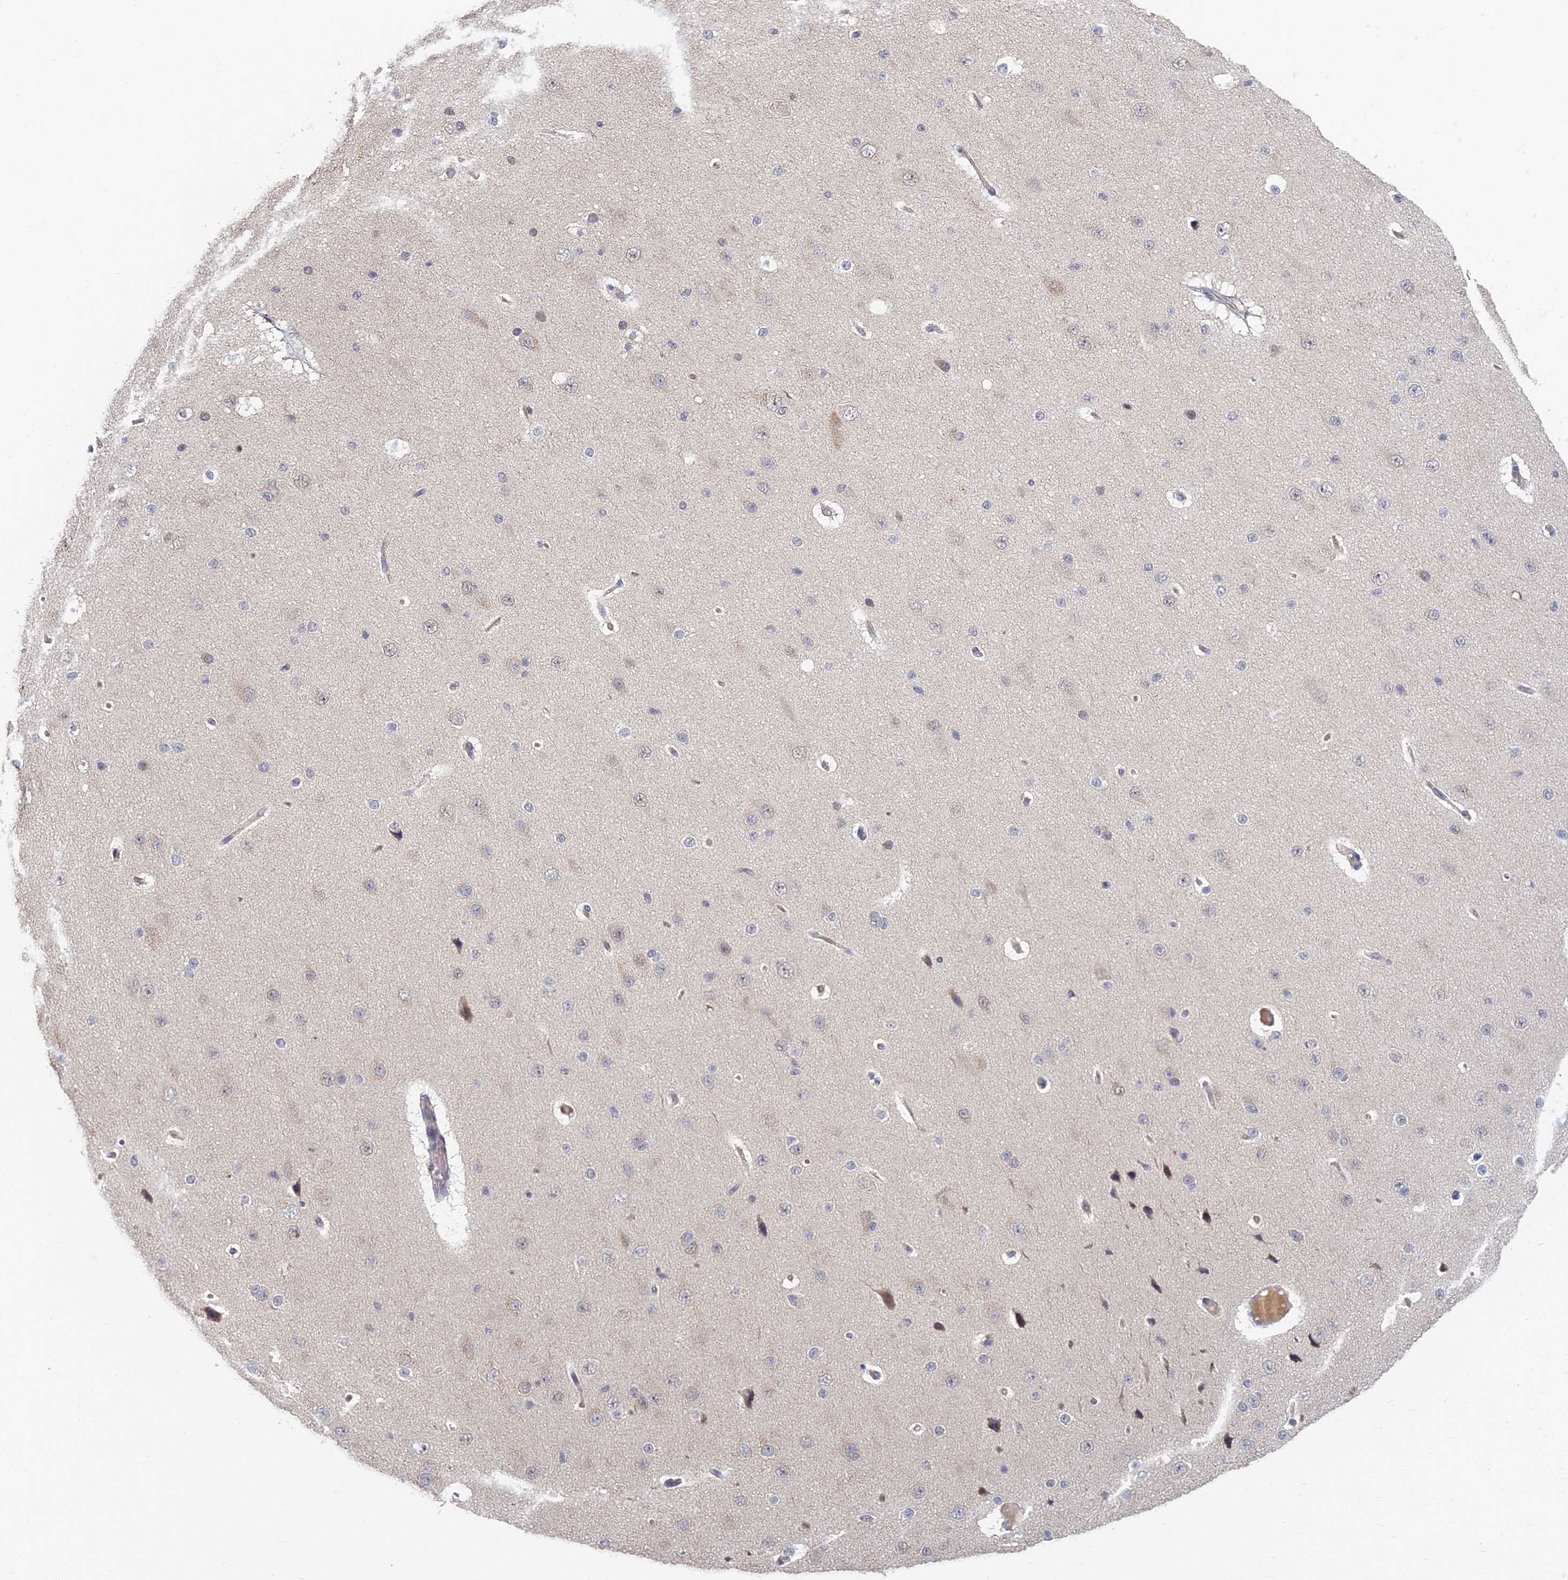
{"staining": {"intensity": "weak", "quantity": ">75%", "location": "cytoplasmic/membranous"}, "tissue": "cerebral cortex", "cell_type": "Endothelial cells", "image_type": "normal", "snomed": [{"axis": "morphology", "description": "Normal tissue, NOS"}, {"axis": "morphology", "description": "Developmental malformation"}, {"axis": "topography", "description": "Cerebral cortex"}], "caption": "This is a photomicrograph of immunohistochemistry (IHC) staining of normal cerebral cortex, which shows weak expression in the cytoplasmic/membranous of endothelial cells.", "gene": "GPATCH1", "patient": {"sex": "female", "age": 30}}